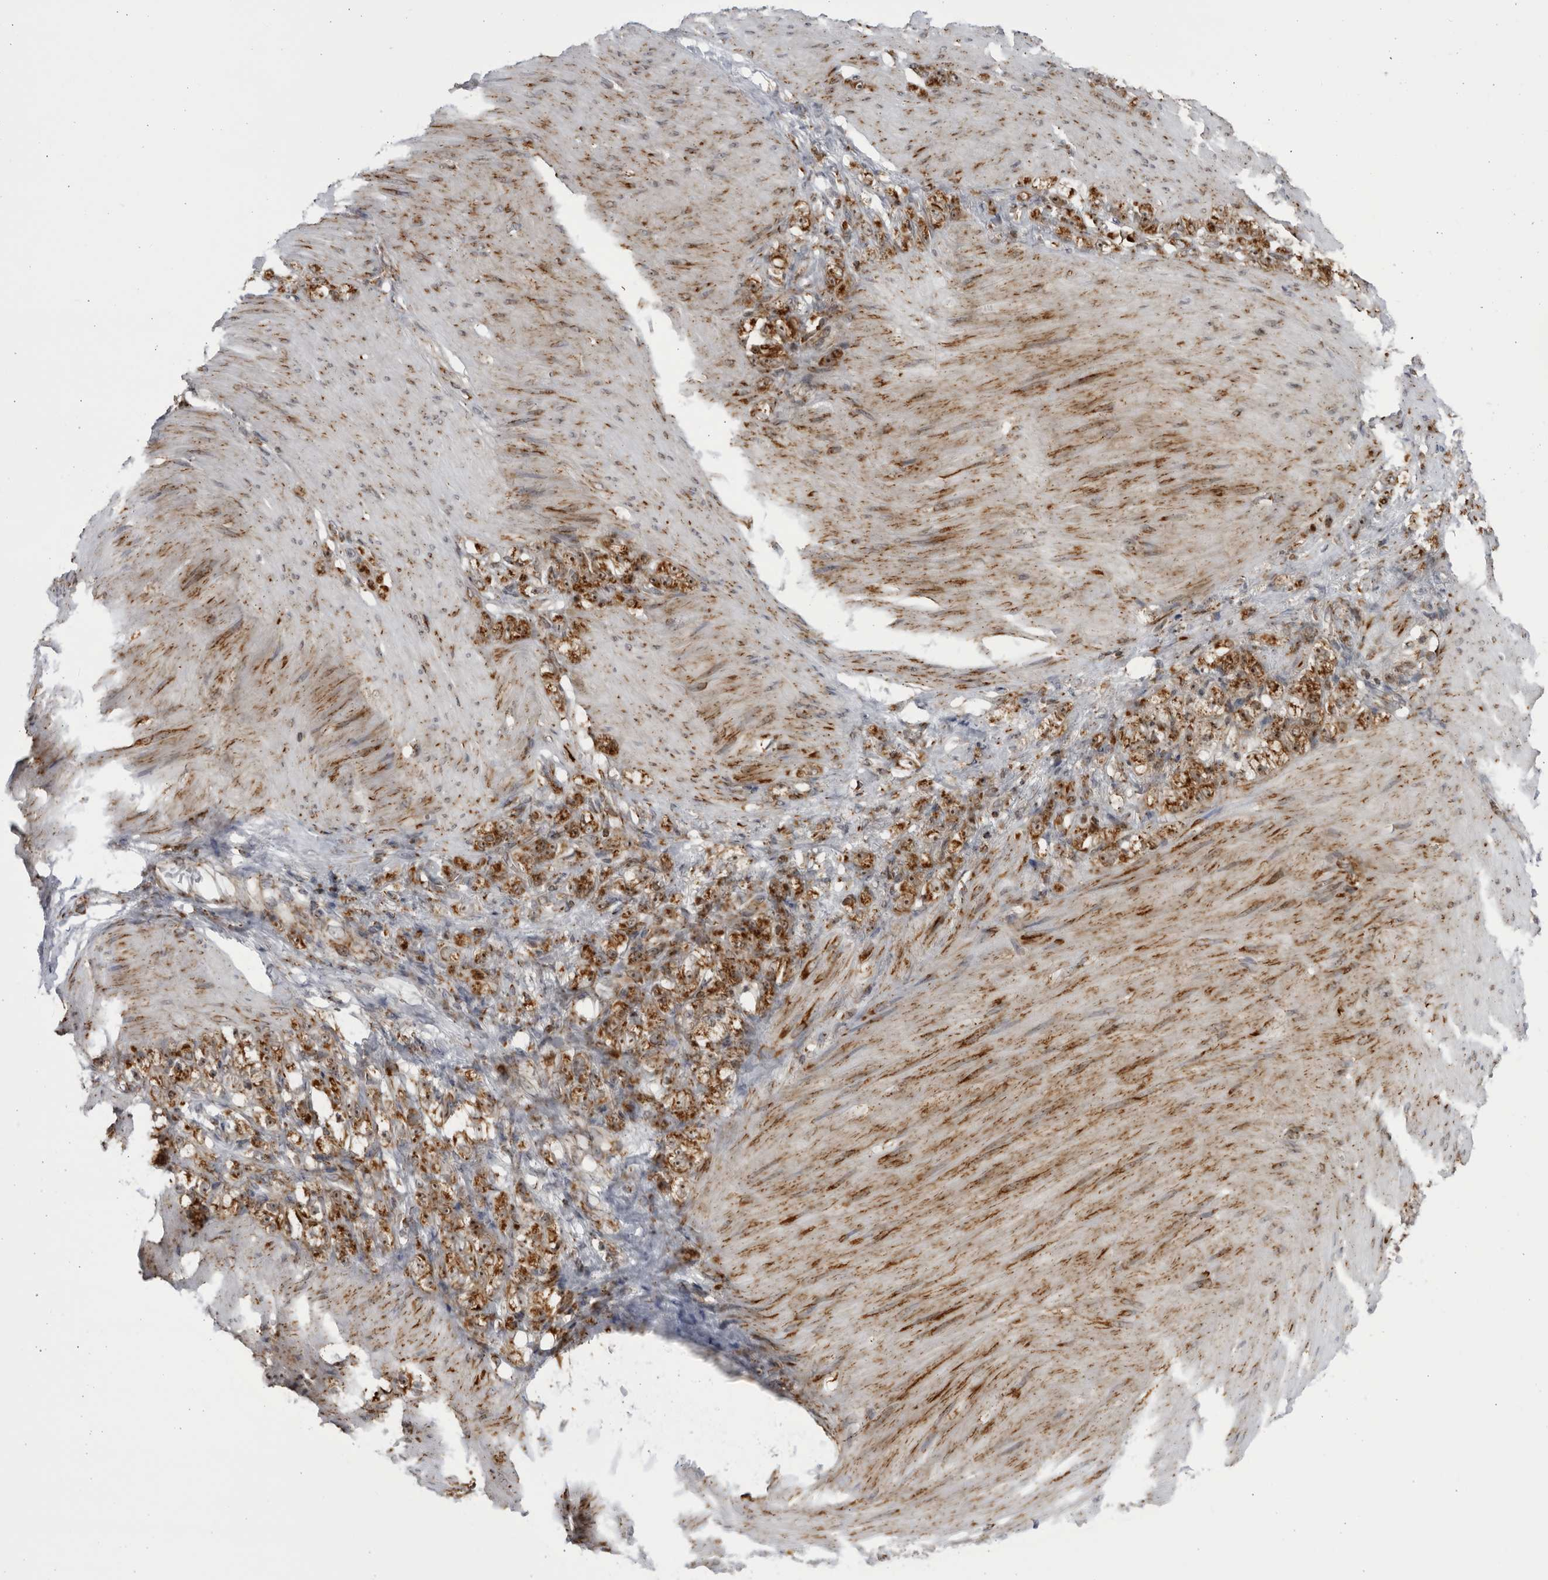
{"staining": {"intensity": "strong", "quantity": ">75%", "location": "cytoplasmic/membranous,nuclear"}, "tissue": "stomach cancer", "cell_type": "Tumor cells", "image_type": "cancer", "snomed": [{"axis": "morphology", "description": "Normal tissue, NOS"}, {"axis": "morphology", "description": "Adenocarcinoma, NOS"}, {"axis": "topography", "description": "Stomach"}], "caption": "About >75% of tumor cells in human stomach adenocarcinoma show strong cytoplasmic/membranous and nuclear protein staining as visualized by brown immunohistochemical staining.", "gene": "RBM34", "patient": {"sex": "male", "age": 82}}